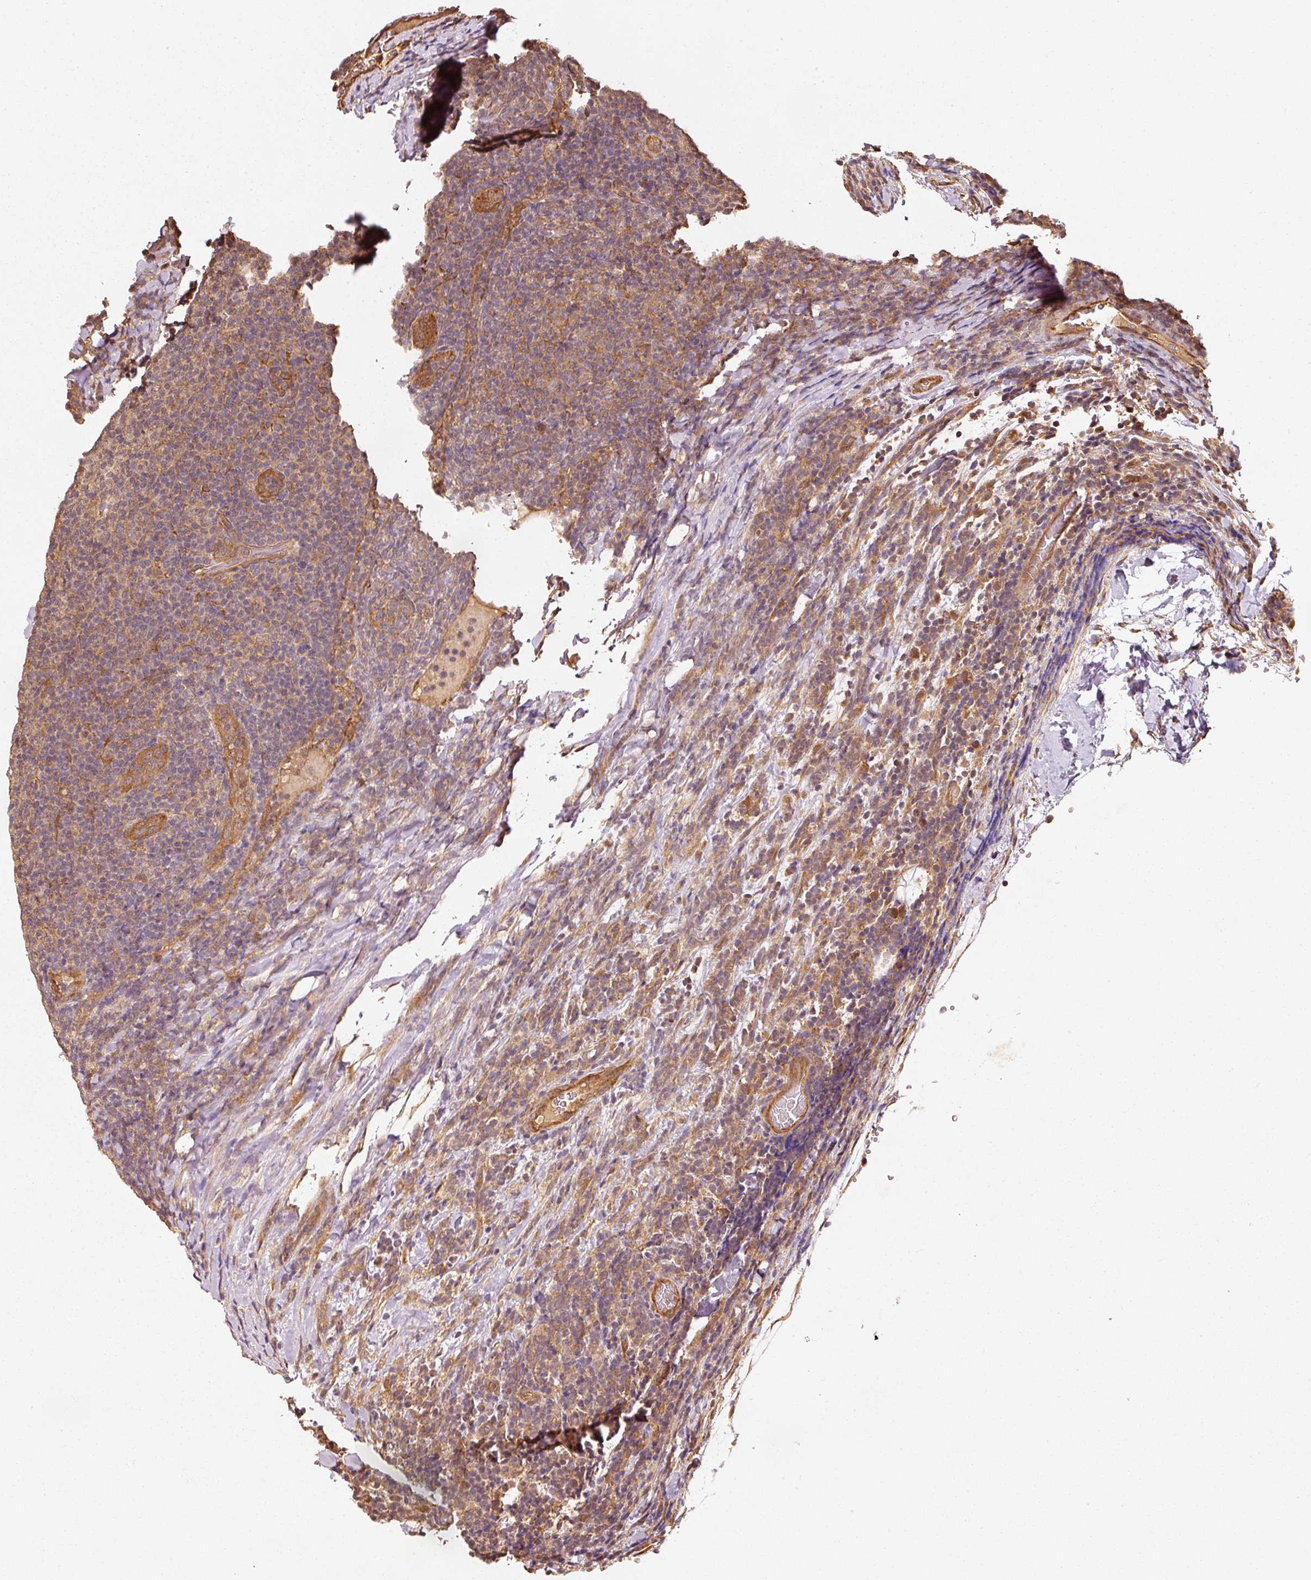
{"staining": {"intensity": "weak", "quantity": "25%-75%", "location": "cytoplasmic/membranous"}, "tissue": "lymphoma", "cell_type": "Tumor cells", "image_type": "cancer", "snomed": [{"axis": "morphology", "description": "Malignant lymphoma, non-Hodgkin's type, Low grade"}, {"axis": "topography", "description": "Lymph node"}], "caption": "Lymphoma stained with DAB (3,3'-diaminobenzidine) immunohistochemistry displays low levels of weak cytoplasmic/membranous expression in approximately 25%-75% of tumor cells.", "gene": "STAU1", "patient": {"sex": "male", "age": 66}}